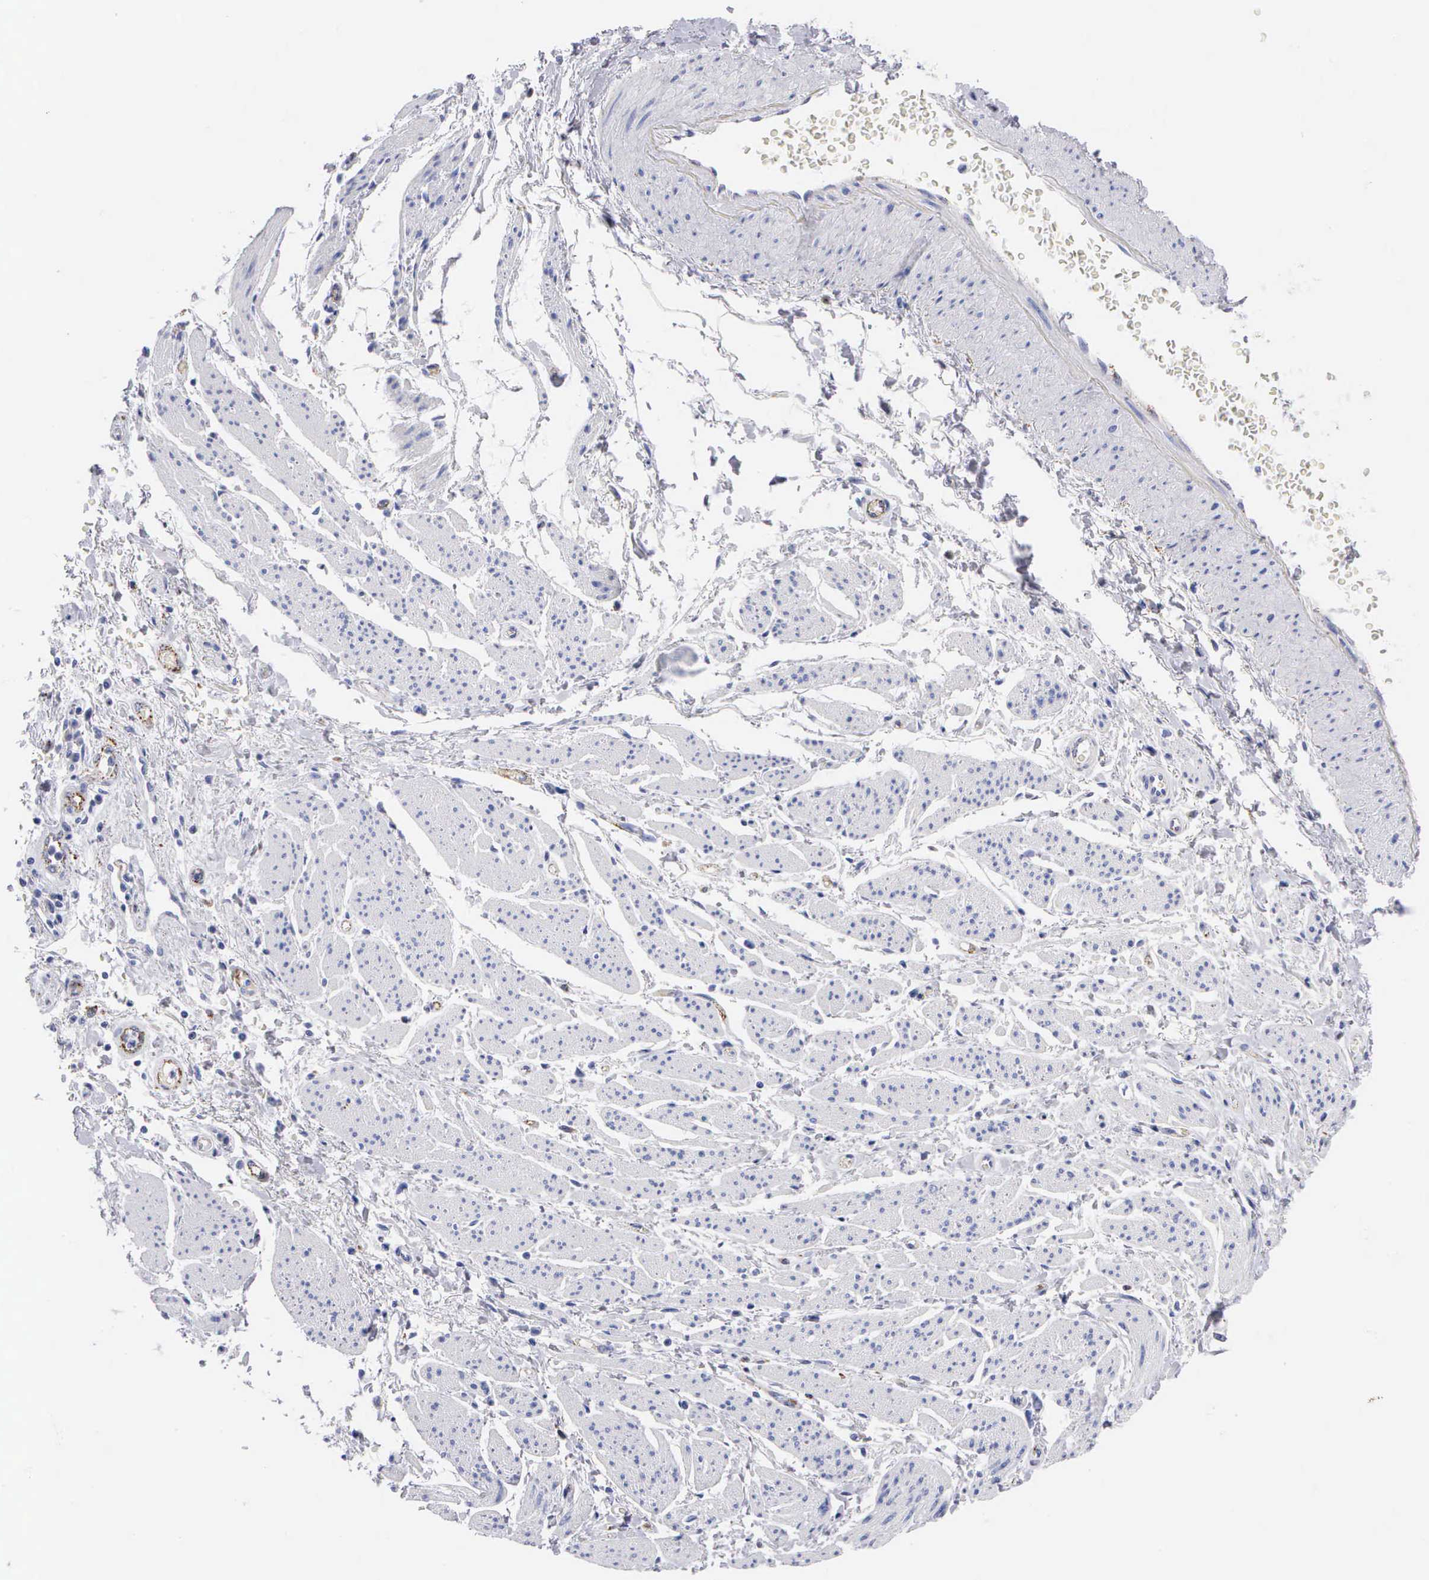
{"staining": {"intensity": "negative", "quantity": "none", "location": "none"}, "tissue": "stomach cancer", "cell_type": "Tumor cells", "image_type": "cancer", "snomed": [{"axis": "morphology", "description": "Adenocarcinoma, NOS"}, {"axis": "topography", "description": "Stomach"}], "caption": "There is no significant staining in tumor cells of stomach cancer (adenocarcinoma).", "gene": "CTSL", "patient": {"sex": "female", "age": 76}}